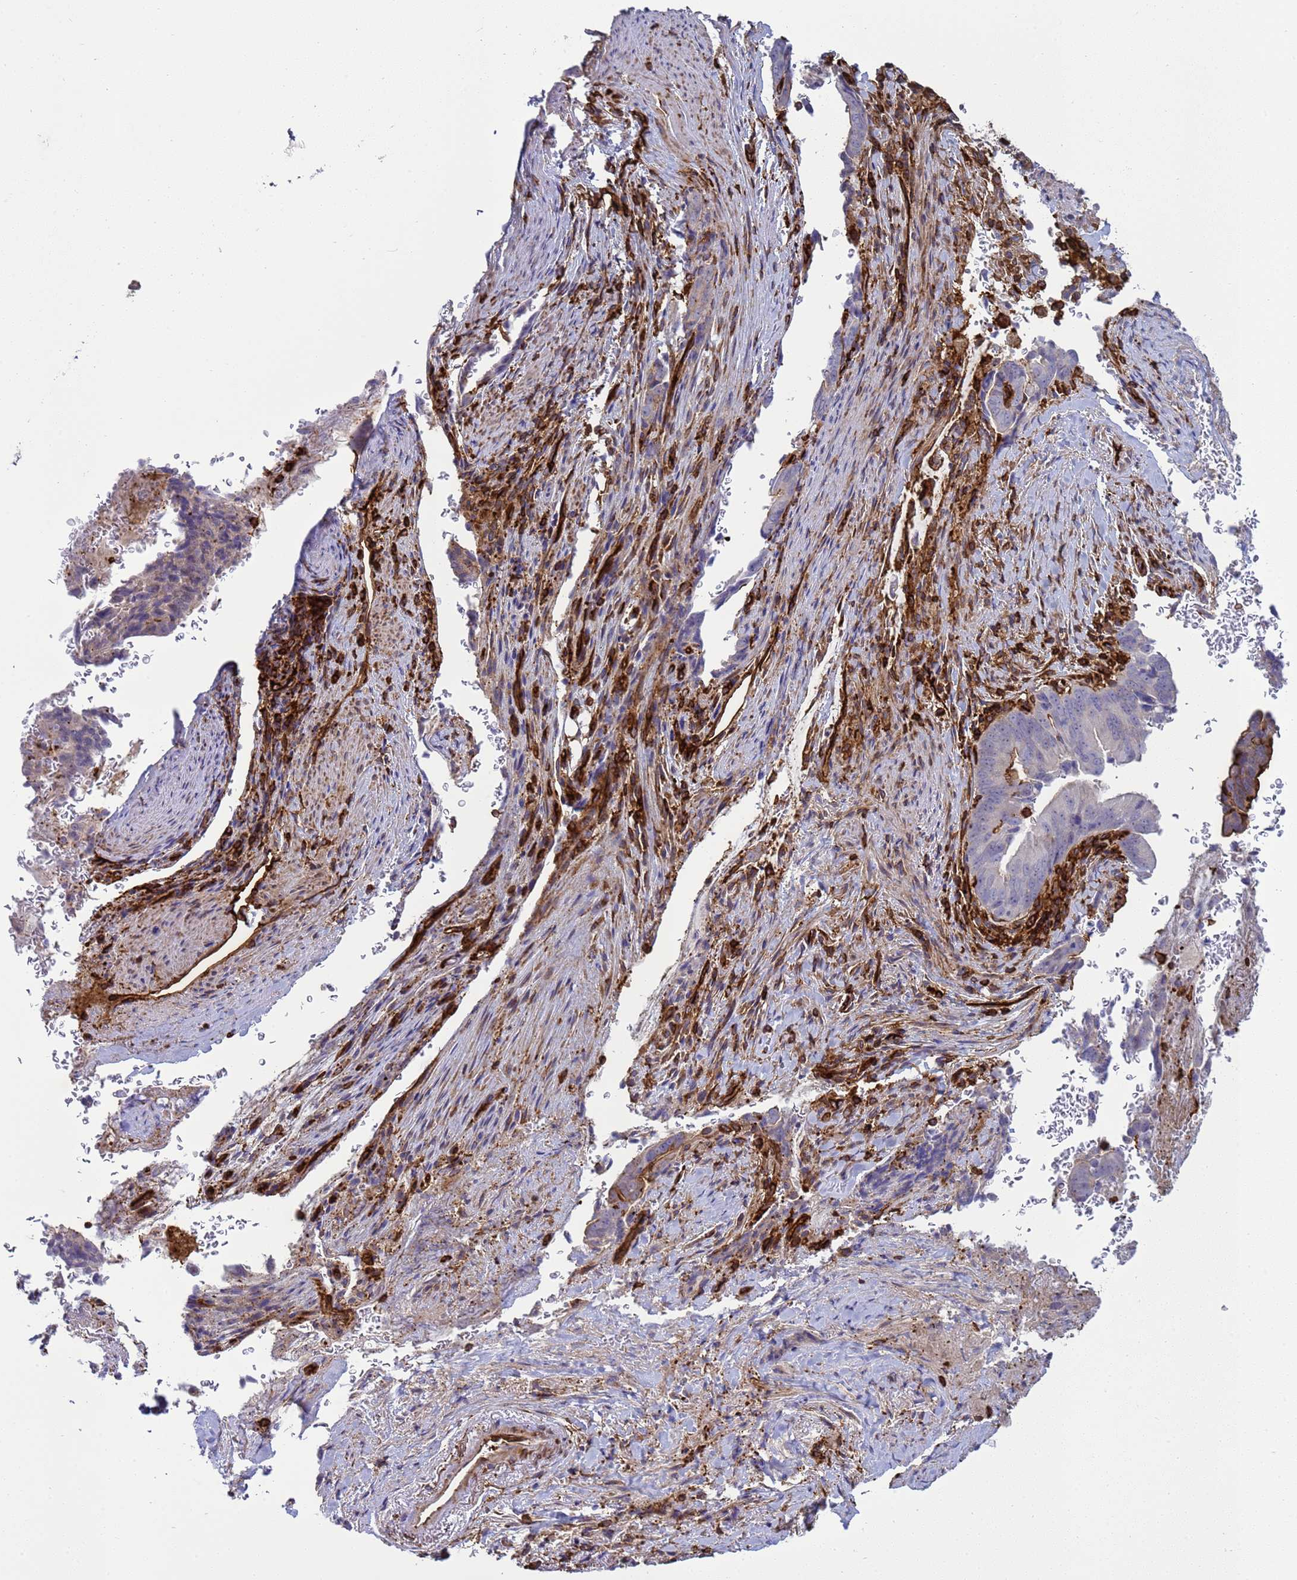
{"staining": {"intensity": "negative", "quantity": "none", "location": "none"}, "tissue": "pancreatic cancer", "cell_type": "Tumor cells", "image_type": "cancer", "snomed": [{"axis": "morphology", "description": "Adenocarcinoma, NOS"}, {"axis": "topography", "description": "Pancreas"}], "caption": "There is no significant staining in tumor cells of pancreatic cancer.", "gene": "ZBTB8OS", "patient": {"sex": "female", "age": 63}}